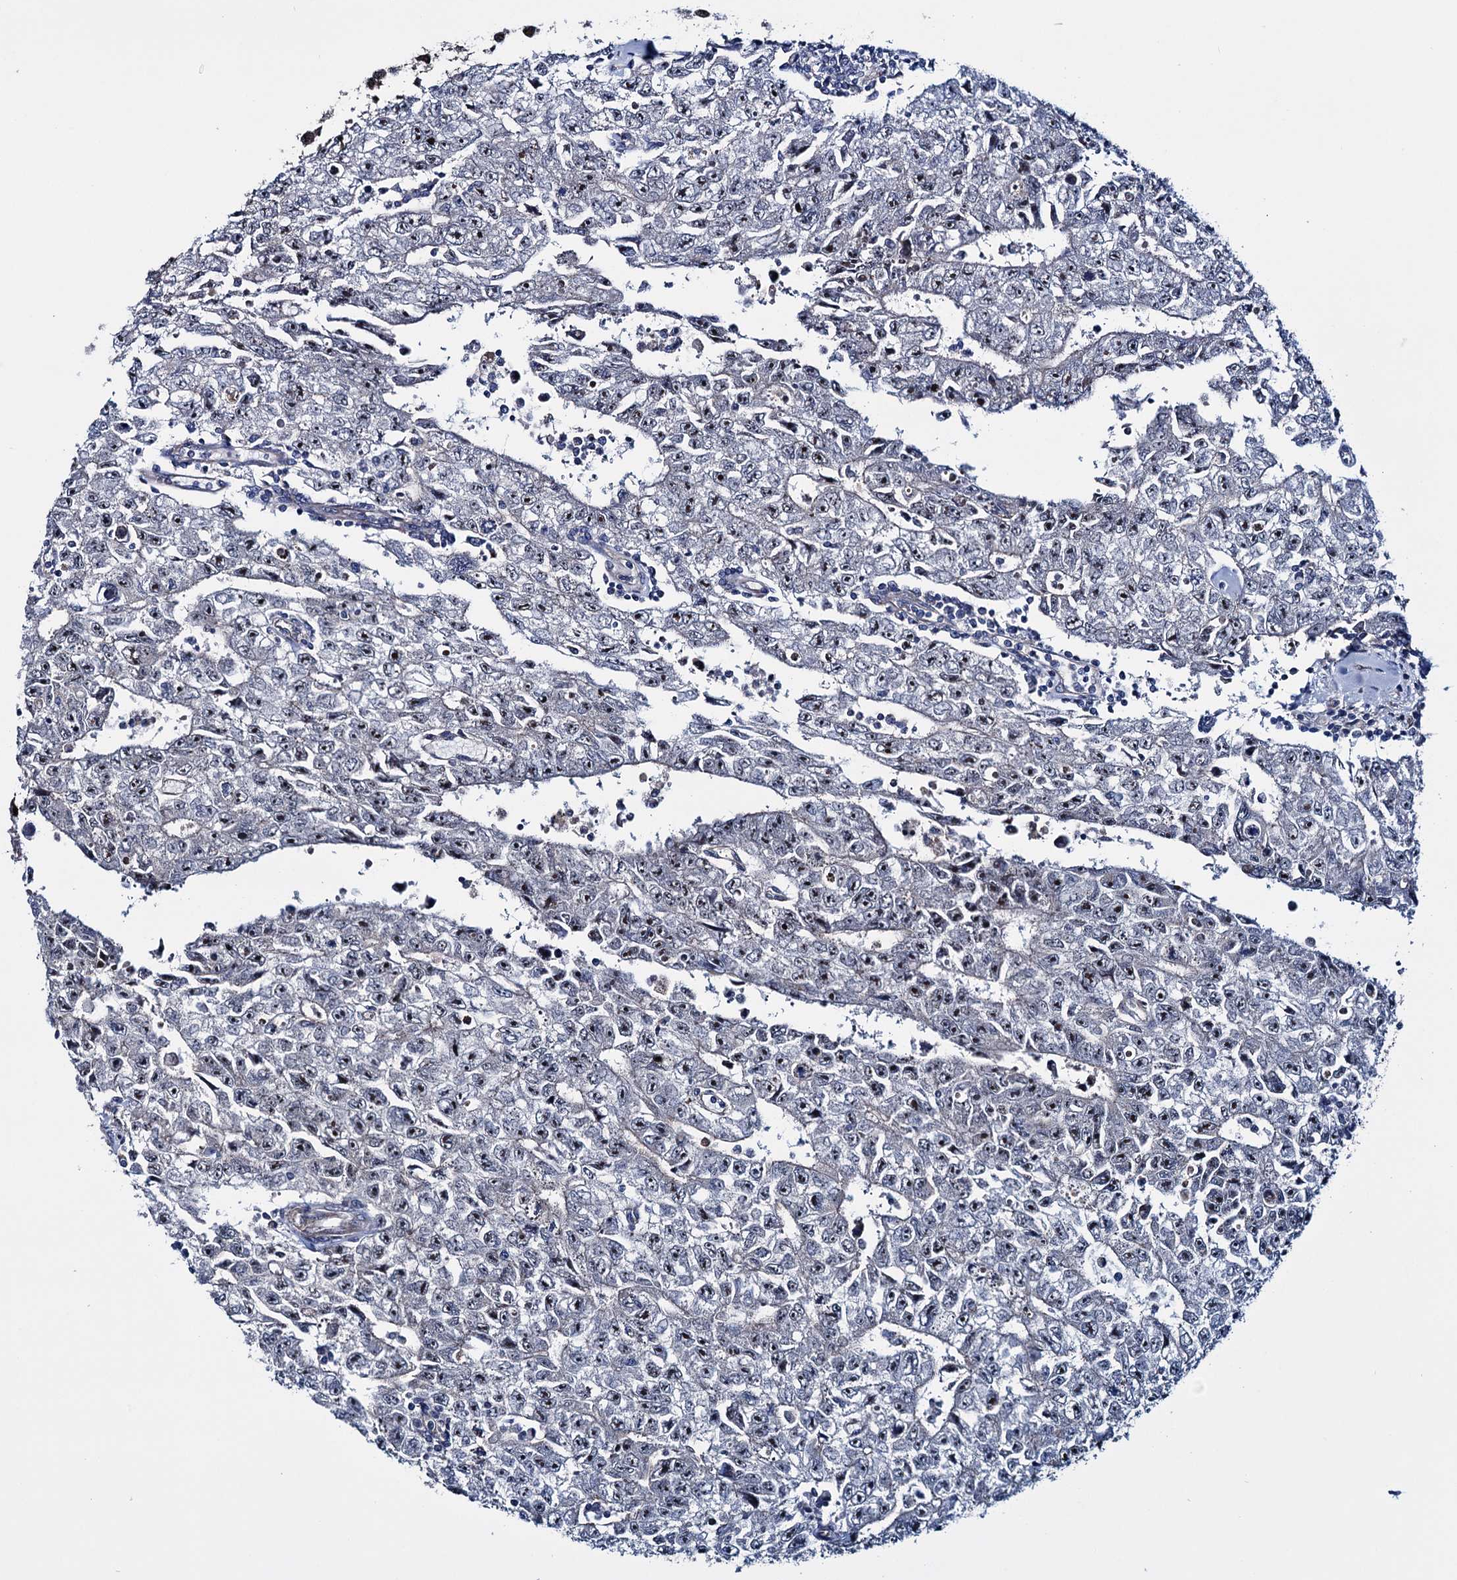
{"staining": {"intensity": "moderate", "quantity": "25%-75%", "location": "nuclear"}, "tissue": "testis cancer", "cell_type": "Tumor cells", "image_type": "cancer", "snomed": [{"axis": "morphology", "description": "Carcinoma, Embryonal, NOS"}, {"axis": "topography", "description": "Testis"}], "caption": "IHC of human testis cancer (embryonal carcinoma) reveals medium levels of moderate nuclear expression in approximately 25%-75% of tumor cells.", "gene": "EYA4", "patient": {"sex": "male", "age": 17}}